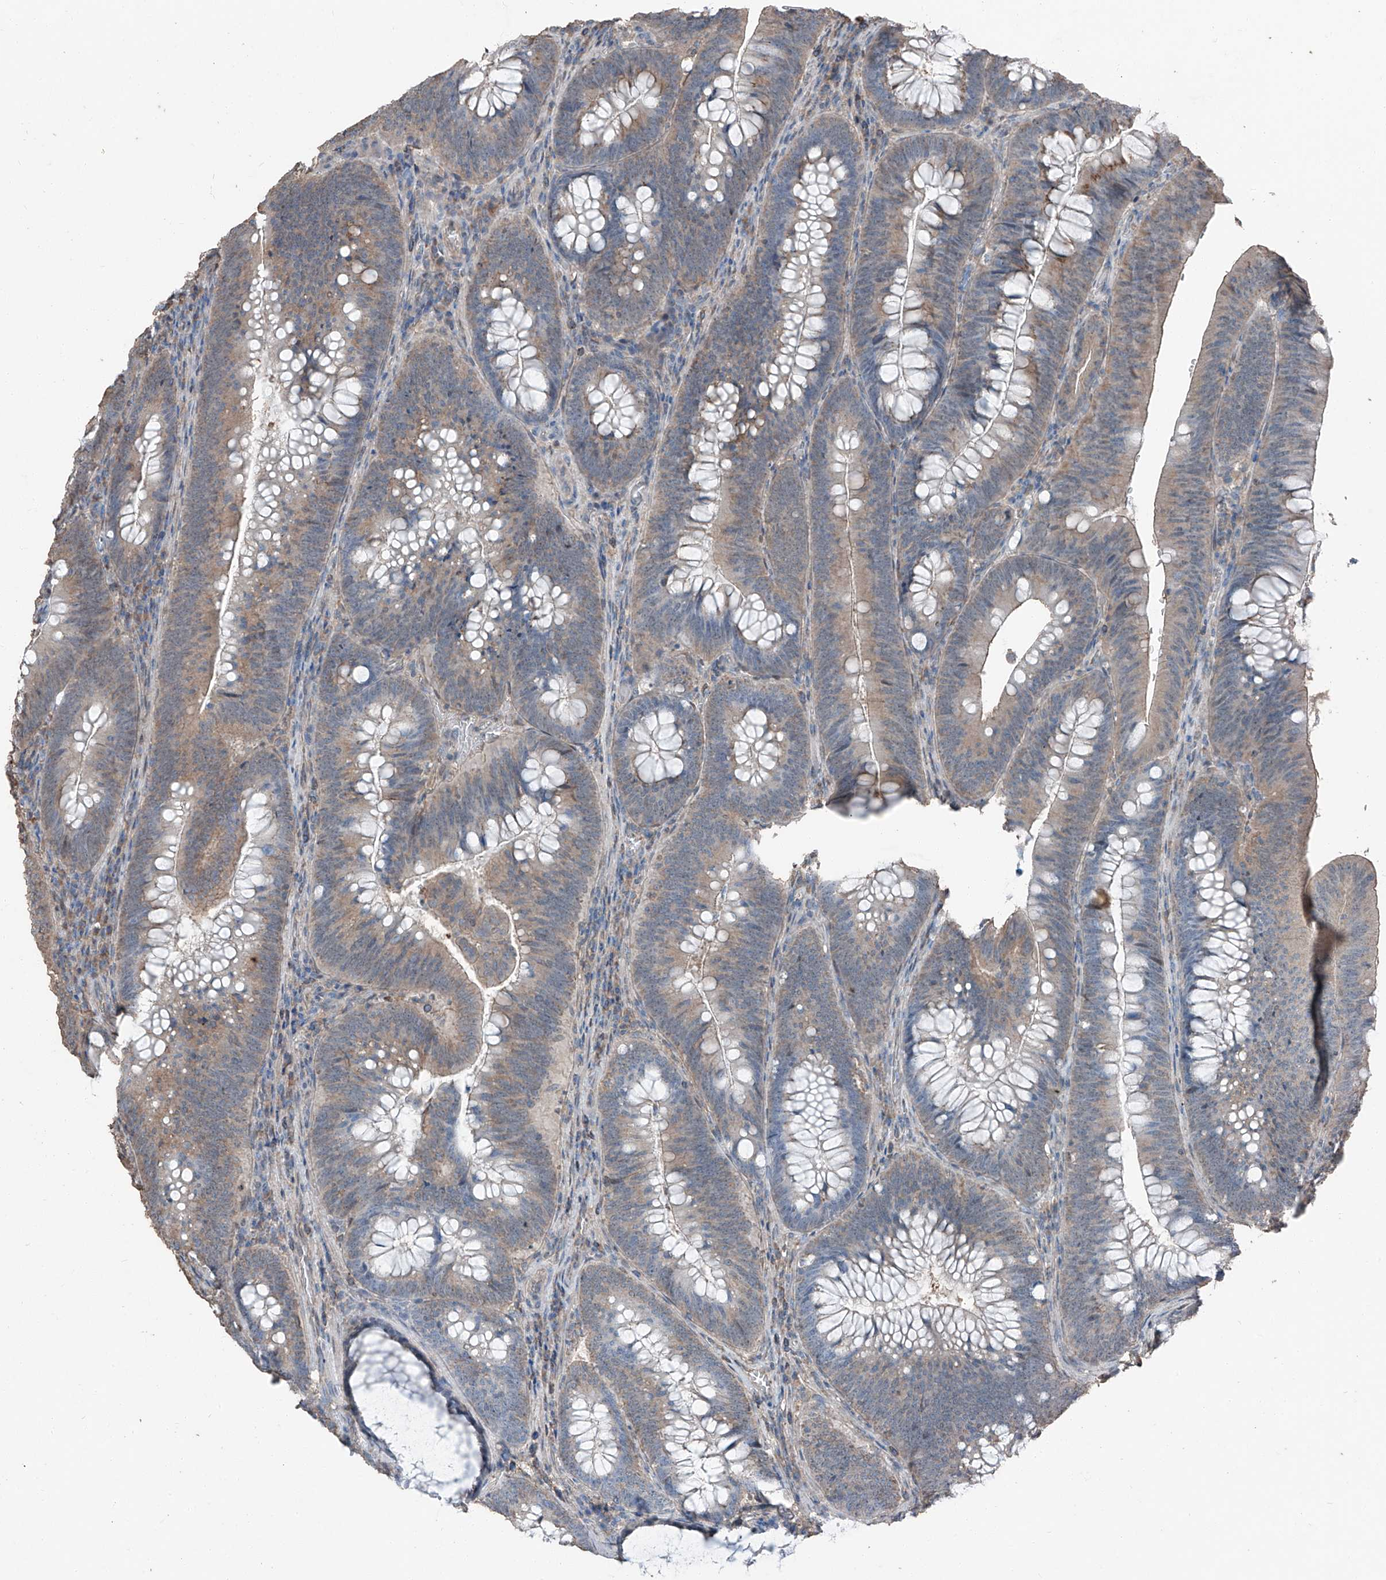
{"staining": {"intensity": "weak", "quantity": "25%-75%", "location": "cytoplasmic/membranous"}, "tissue": "colorectal cancer", "cell_type": "Tumor cells", "image_type": "cancer", "snomed": [{"axis": "morphology", "description": "Normal tissue, NOS"}, {"axis": "topography", "description": "Colon"}], "caption": "Immunohistochemical staining of colorectal cancer shows low levels of weak cytoplasmic/membranous protein expression in about 25%-75% of tumor cells.", "gene": "MAMLD1", "patient": {"sex": "female", "age": 82}}